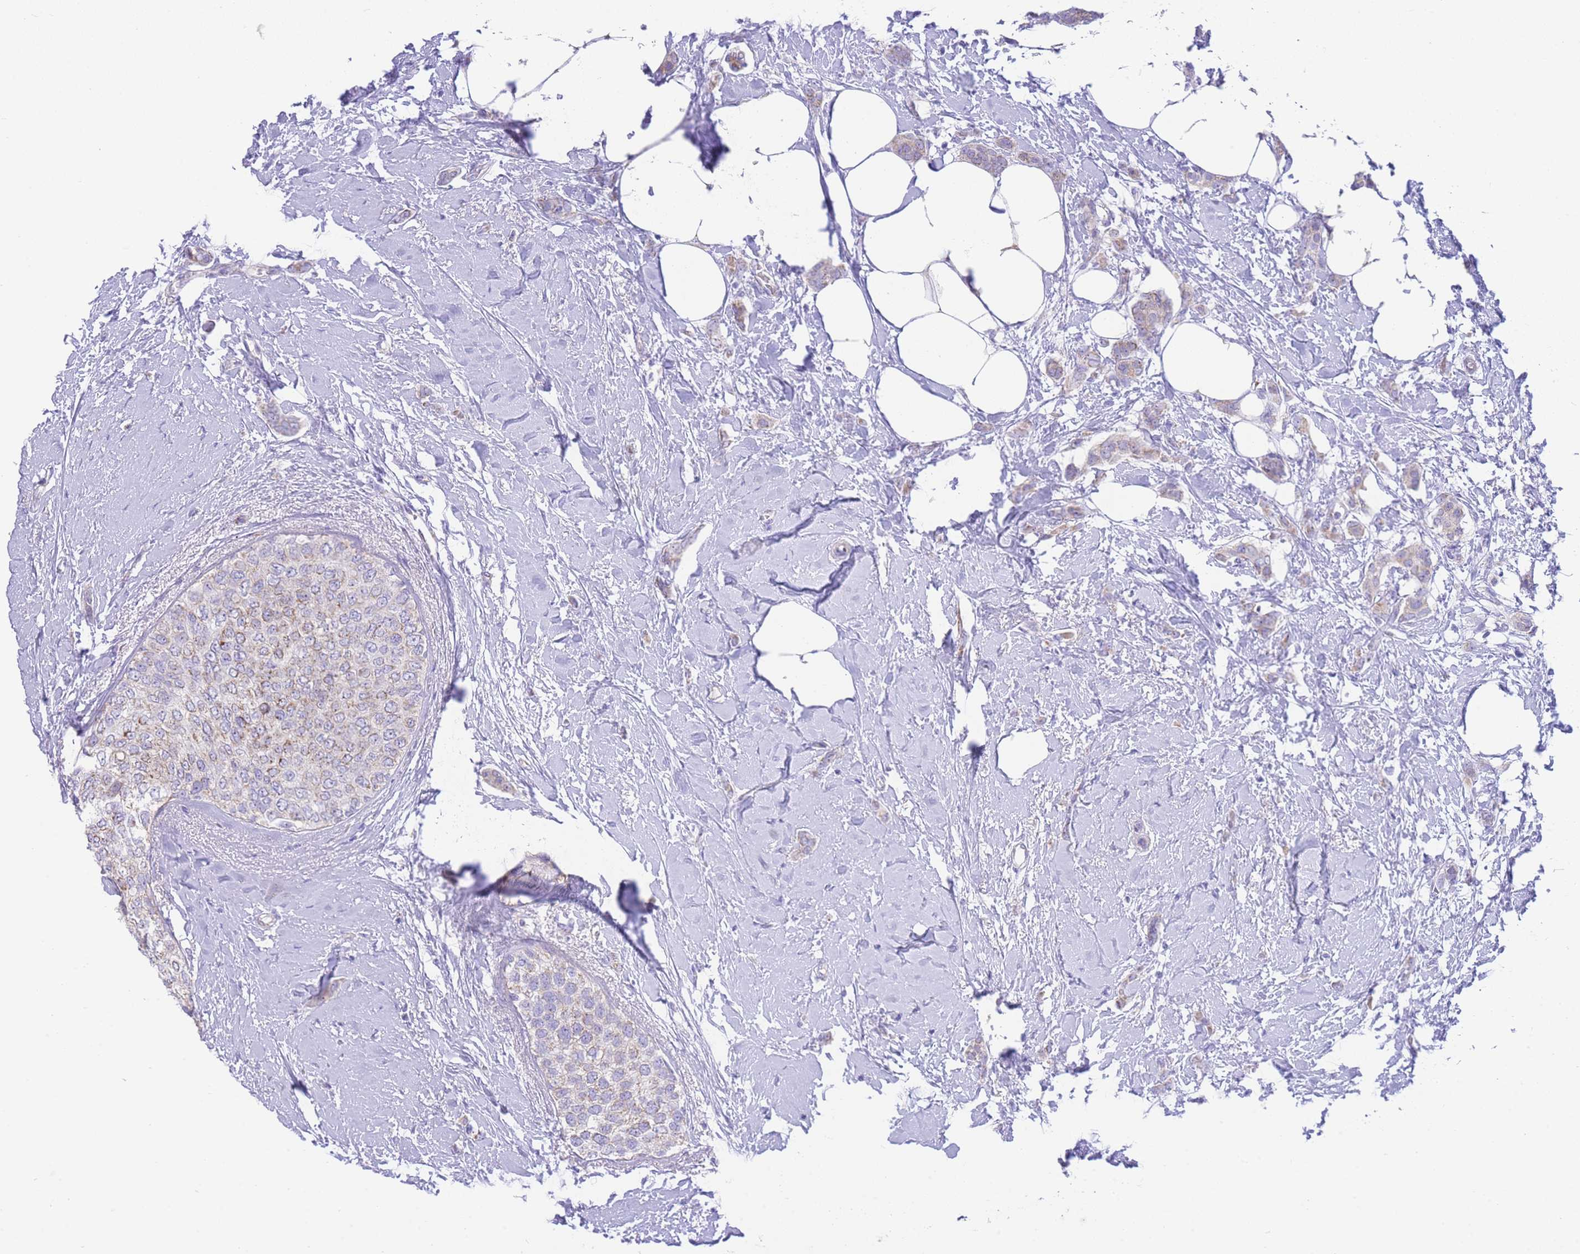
{"staining": {"intensity": "weak", "quantity": "<25%", "location": "cytoplasmic/membranous"}, "tissue": "breast cancer", "cell_type": "Tumor cells", "image_type": "cancer", "snomed": [{"axis": "morphology", "description": "Duct carcinoma"}, {"axis": "topography", "description": "Breast"}], "caption": "There is no significant staining in tumor cells of breast invasive ductal carcinoma.", "gene": "ACSM4", "patient": {"sex": "female", "age": 72}}